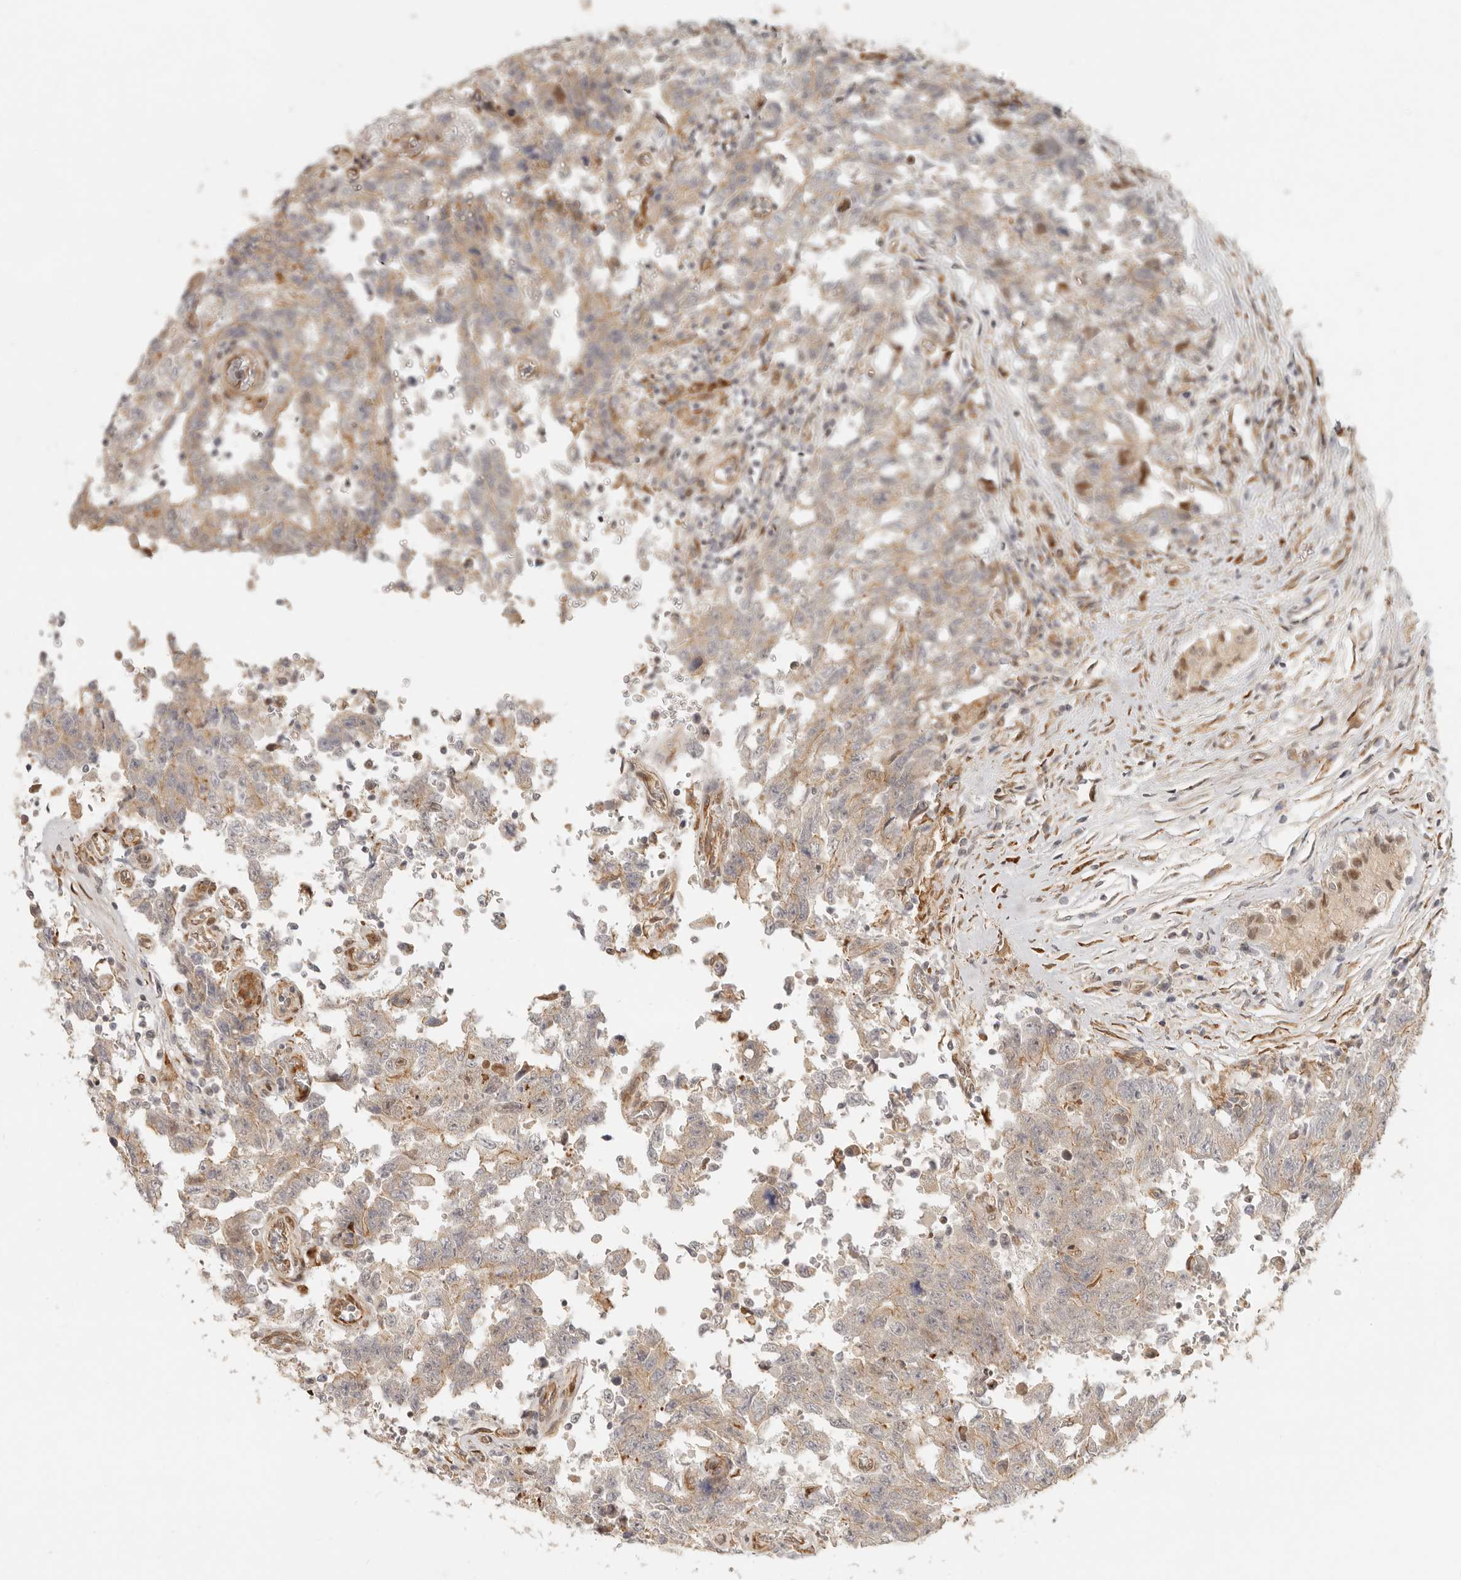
{"staining": {"intensity": "weak", "quantity": "<25%", "location": "cytoplasmic/membranous"}, "tissue": "testis cancer", "cell_type": "Tumor cells", "image_type": "cancer", "snomed": [{"axis": "morphology", "description": "Carcinoma, Embryonal, NOS"}, {"axis": "topography", "description": "Testis"}], "caption": "Immunohistochemical staining of human testis embryonal carcinoma shows no significant positivity in tumor cells.", "gene": "TUFT1", "patient": {"sex": "male", "age": 26}}